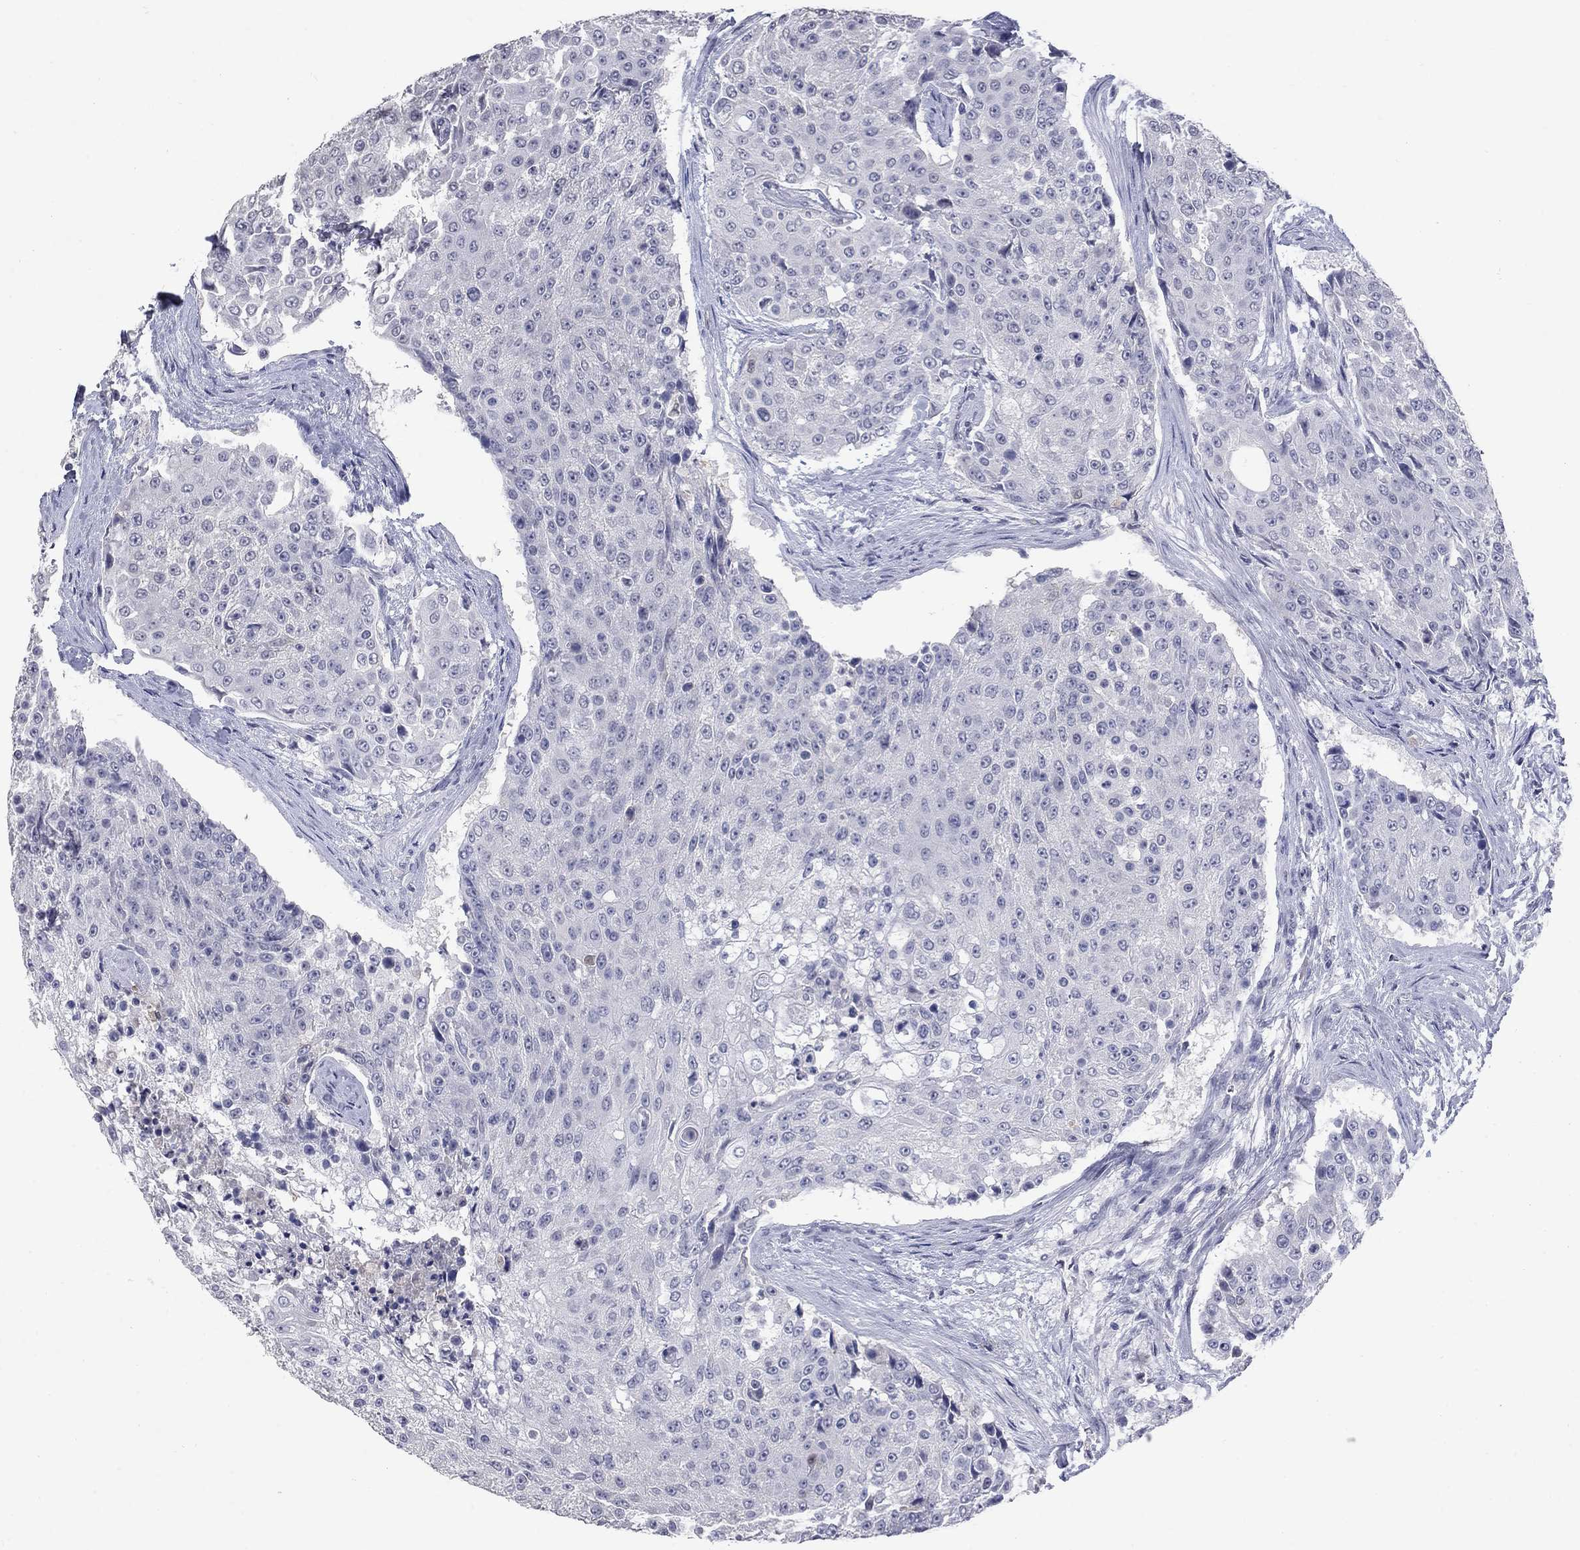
{"staining": {"intensity": "negative", "quantity": "none", "location": "none"}, "tissue": "urothelial cancer", "cell_type": "Tumor cells", "image_type": "cancer", "snomed": [{"axis": "morphology", "description": "Urothelial carcinoma, High grade"}, {"axis": "topography", "description": "Urinary bladder"}], "caption": "Urothelial cancer was stained to show a protein in brown. There is no significant positivity in tumor cells.", "gene": "SLC51A", "patient": {"sex": "female", "age": 63}}